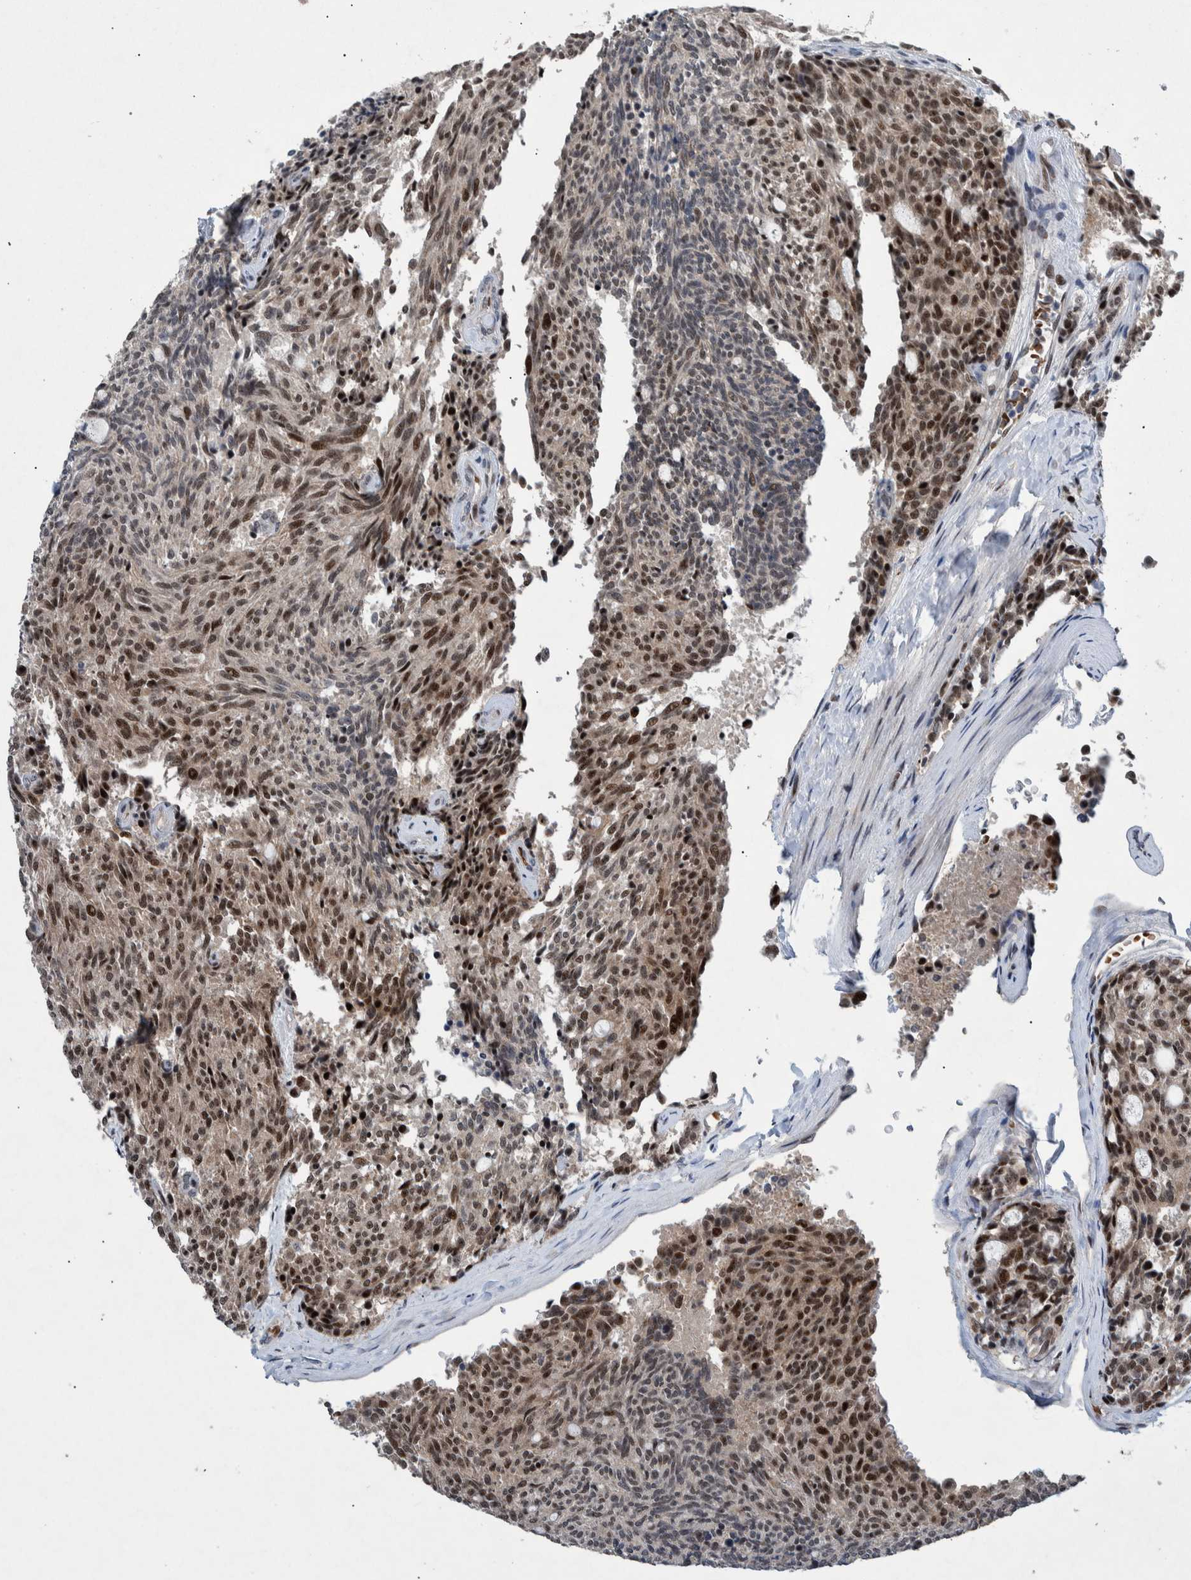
{"staining": {"intensity": "moderate", "quantity": ">75%", "location": "nuclear"}, "tissue": "carcinoid", "cell_type": "Tumor cells", "image_type": "cancer", "snomed": [{"axis": "morphology", "description": "Carcinoid, malignant, NOS"}, {"axis": "topography", "description": "Pancreas"}], "caption": "Carcinoid stained for a protein (brown) shows moderate nuclear positive staining in about >75% of tumor cells.", "gene": "ESRP1", "patient": {"sex": "female", "age": 54}}